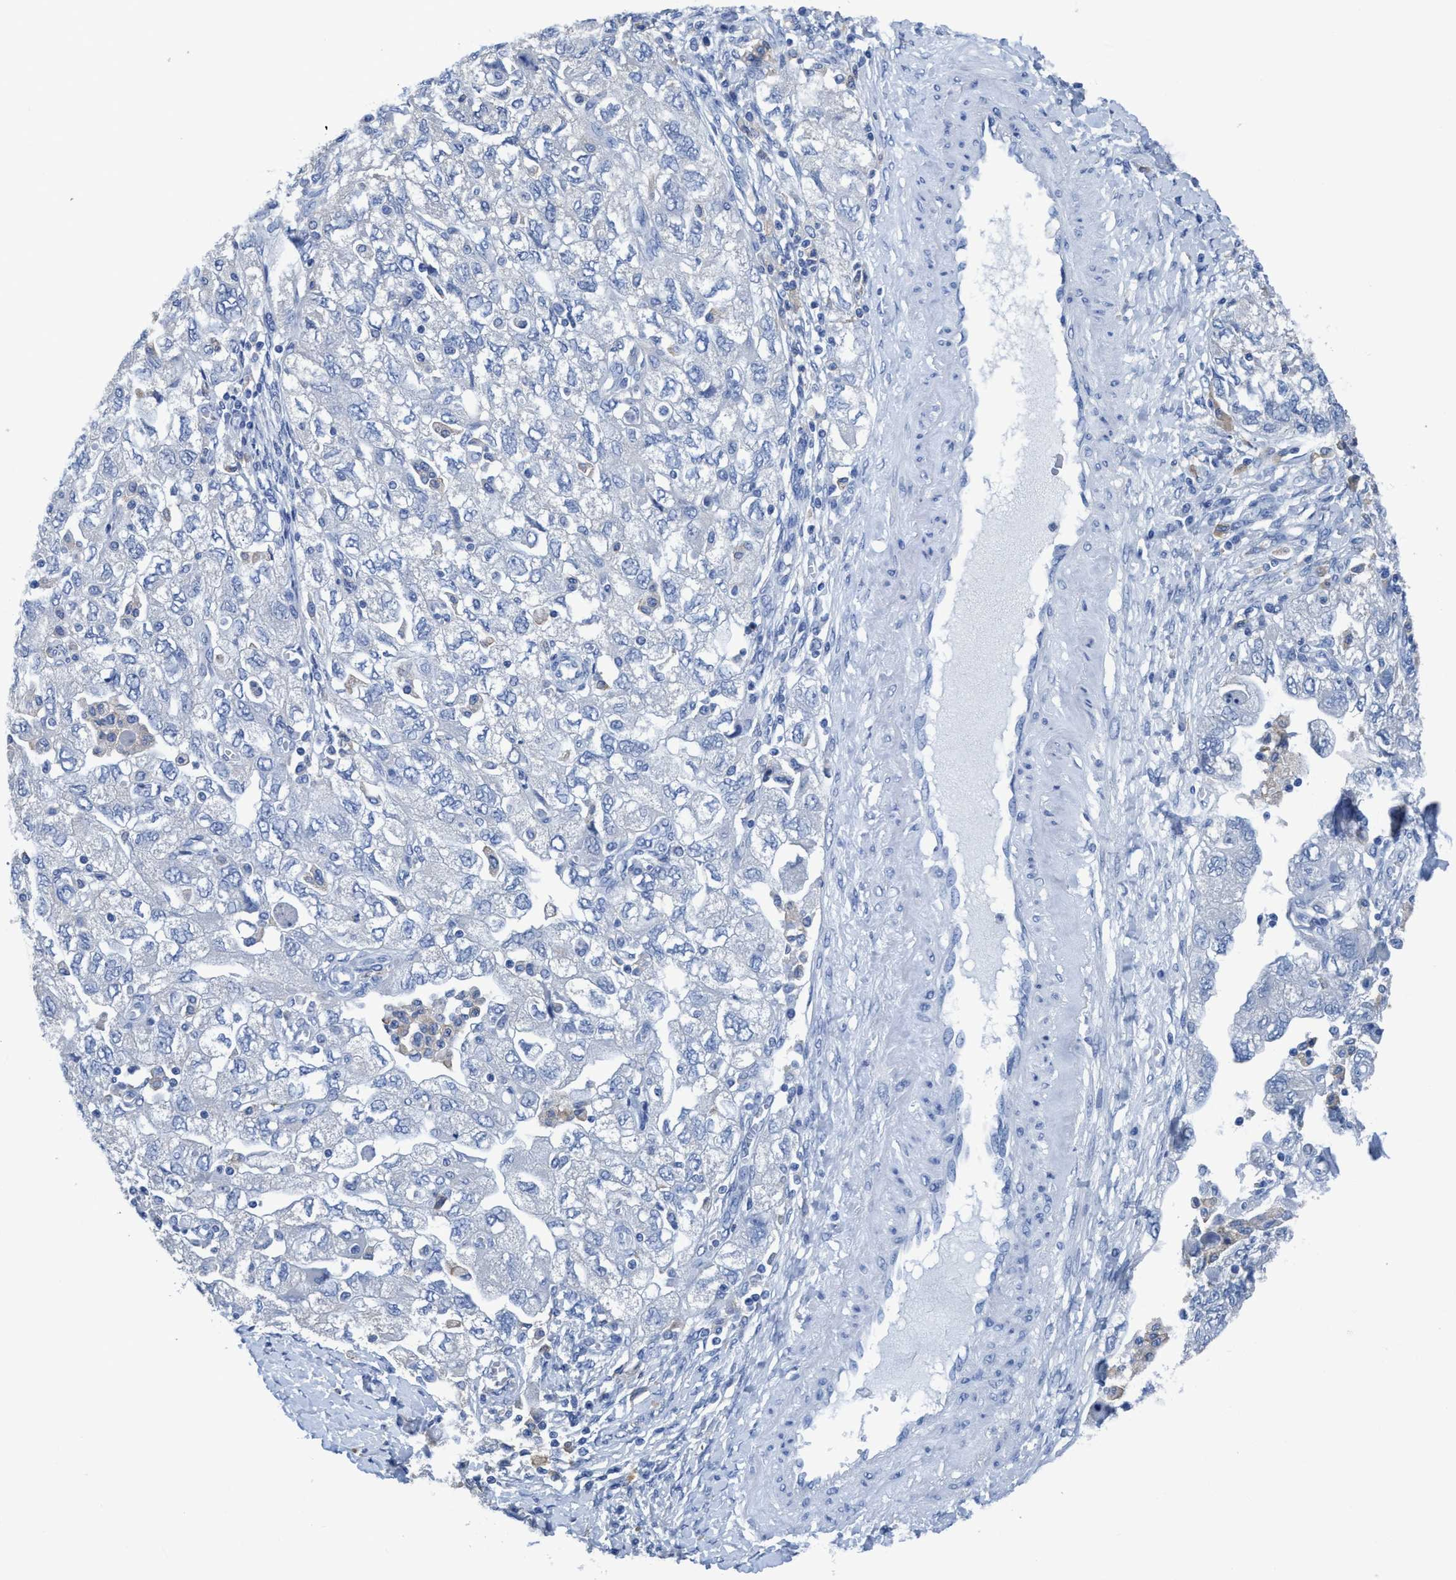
{"staining": {"intensity": "negative", "quantity": "none", "location": "none"}, "tissue": "ovarian cancer", "cell_type": "Tumor cells", "image_type": "cancer", "snomed": [{"axis": "morphology", "description": "Carcinoma, NOS"}, {"axis": "morphology", "description": "Cystadenocarcinoma, serous, NOS"}, {"axis": "topography", "description": "Ovary"}], "caption": "Immunohistochemistry micrograph of human ovarian carcinoma stained for a protein (brown), which demonstrates no expression in tumor cells. The staining was performed using DAB to visualize the protein expression in brown, while the nuclei were stained in blue with hematoxylin (Magnification: 20x).", "gene": "DNAI1", "patient": {"sex": "female", "age": 69}}